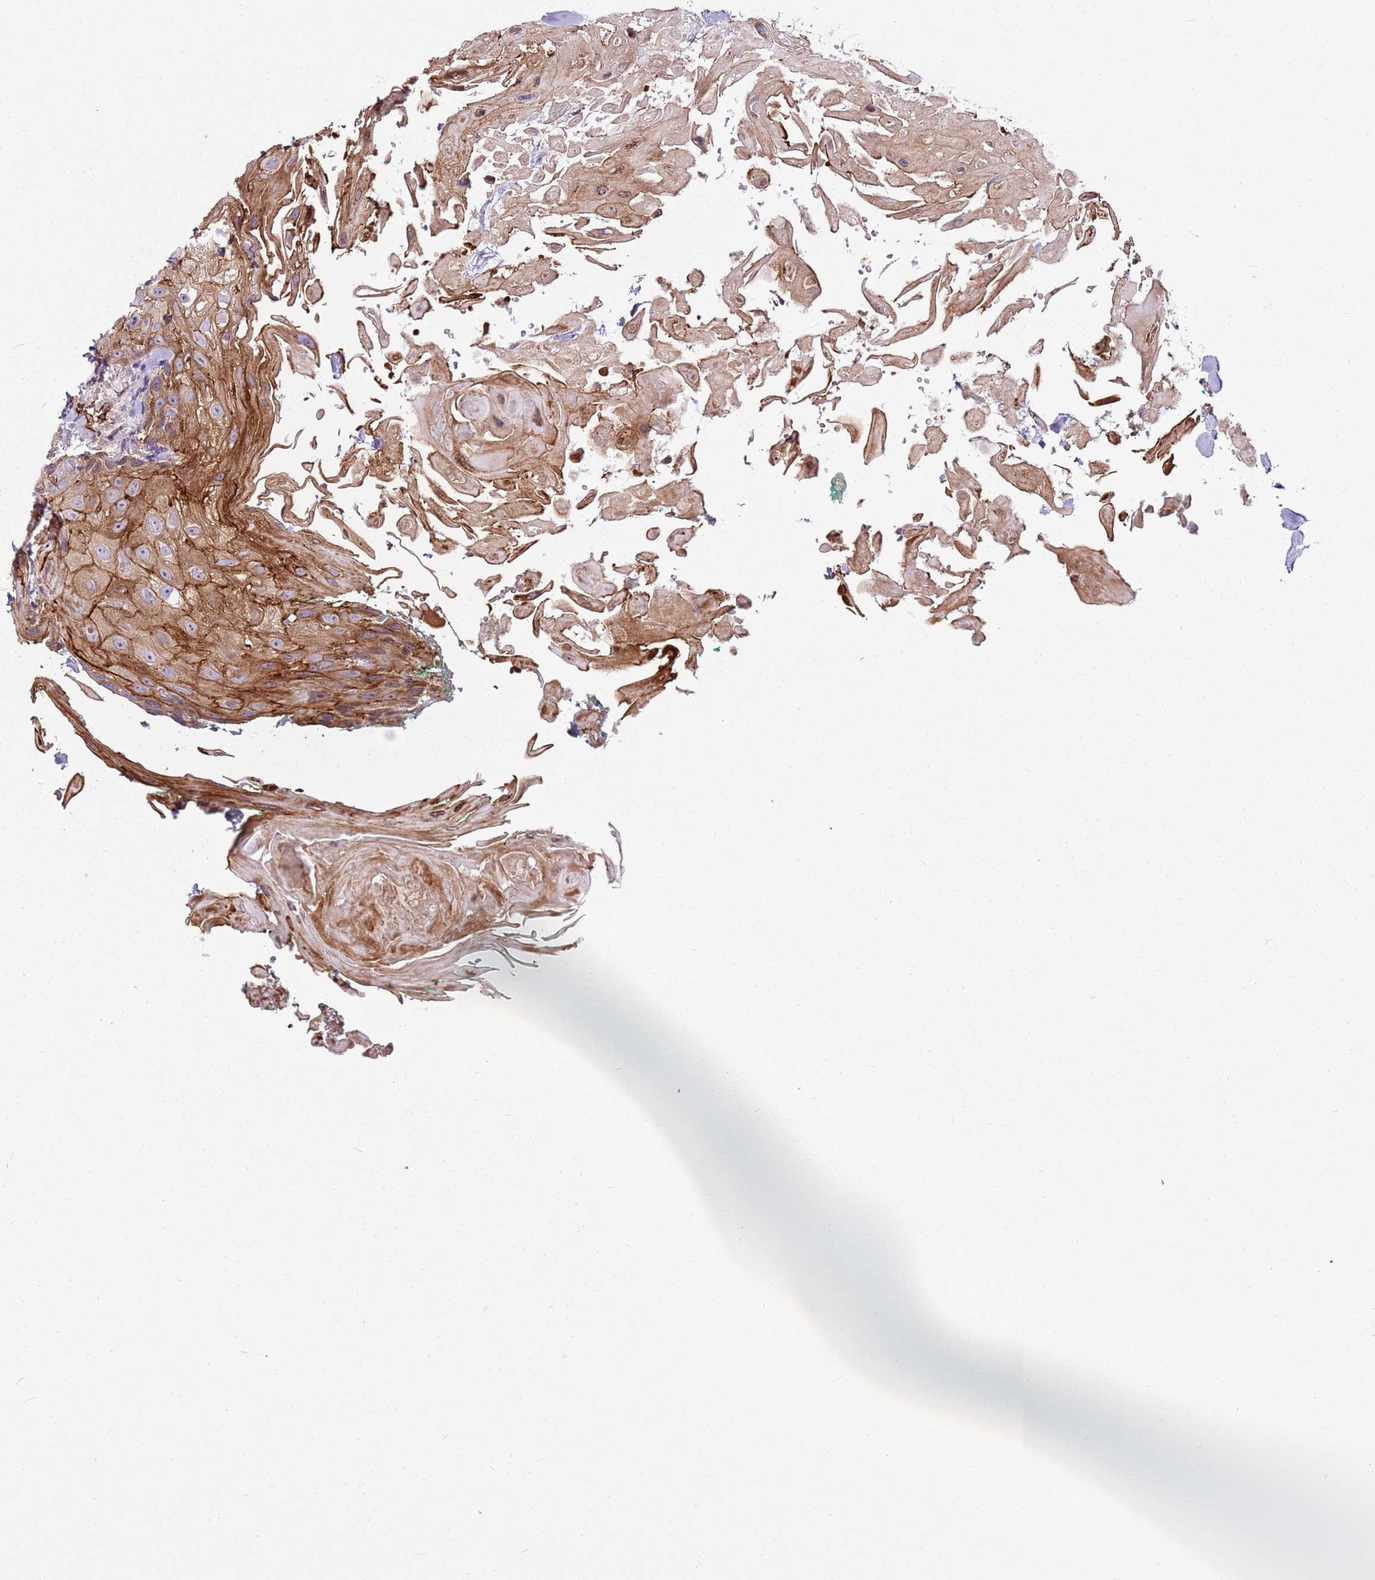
{"staining": {"intensity": "moderate", "quantity": ">75%", "location": "cytoplasmic/membranous"}, "tissue": "head and neck cancer", "cell_type": "Tumor cells", "image_type": "cancer", "snomed": [{"axis": "morphology", "description": "Squamous cell carcinoma, NOS"}, {"axis": "topography", "description": "Head-Neck"}], "caption": "Immunohistochemistry (IHC) of human squamous cell carcinoma (head and neck) demonstrates medium levels of moderate cytoplasmic/membranous expression in about >75% of tumor cells.", "gene": "ZNF827", "patient": {"sex": "male", "age": 81}}